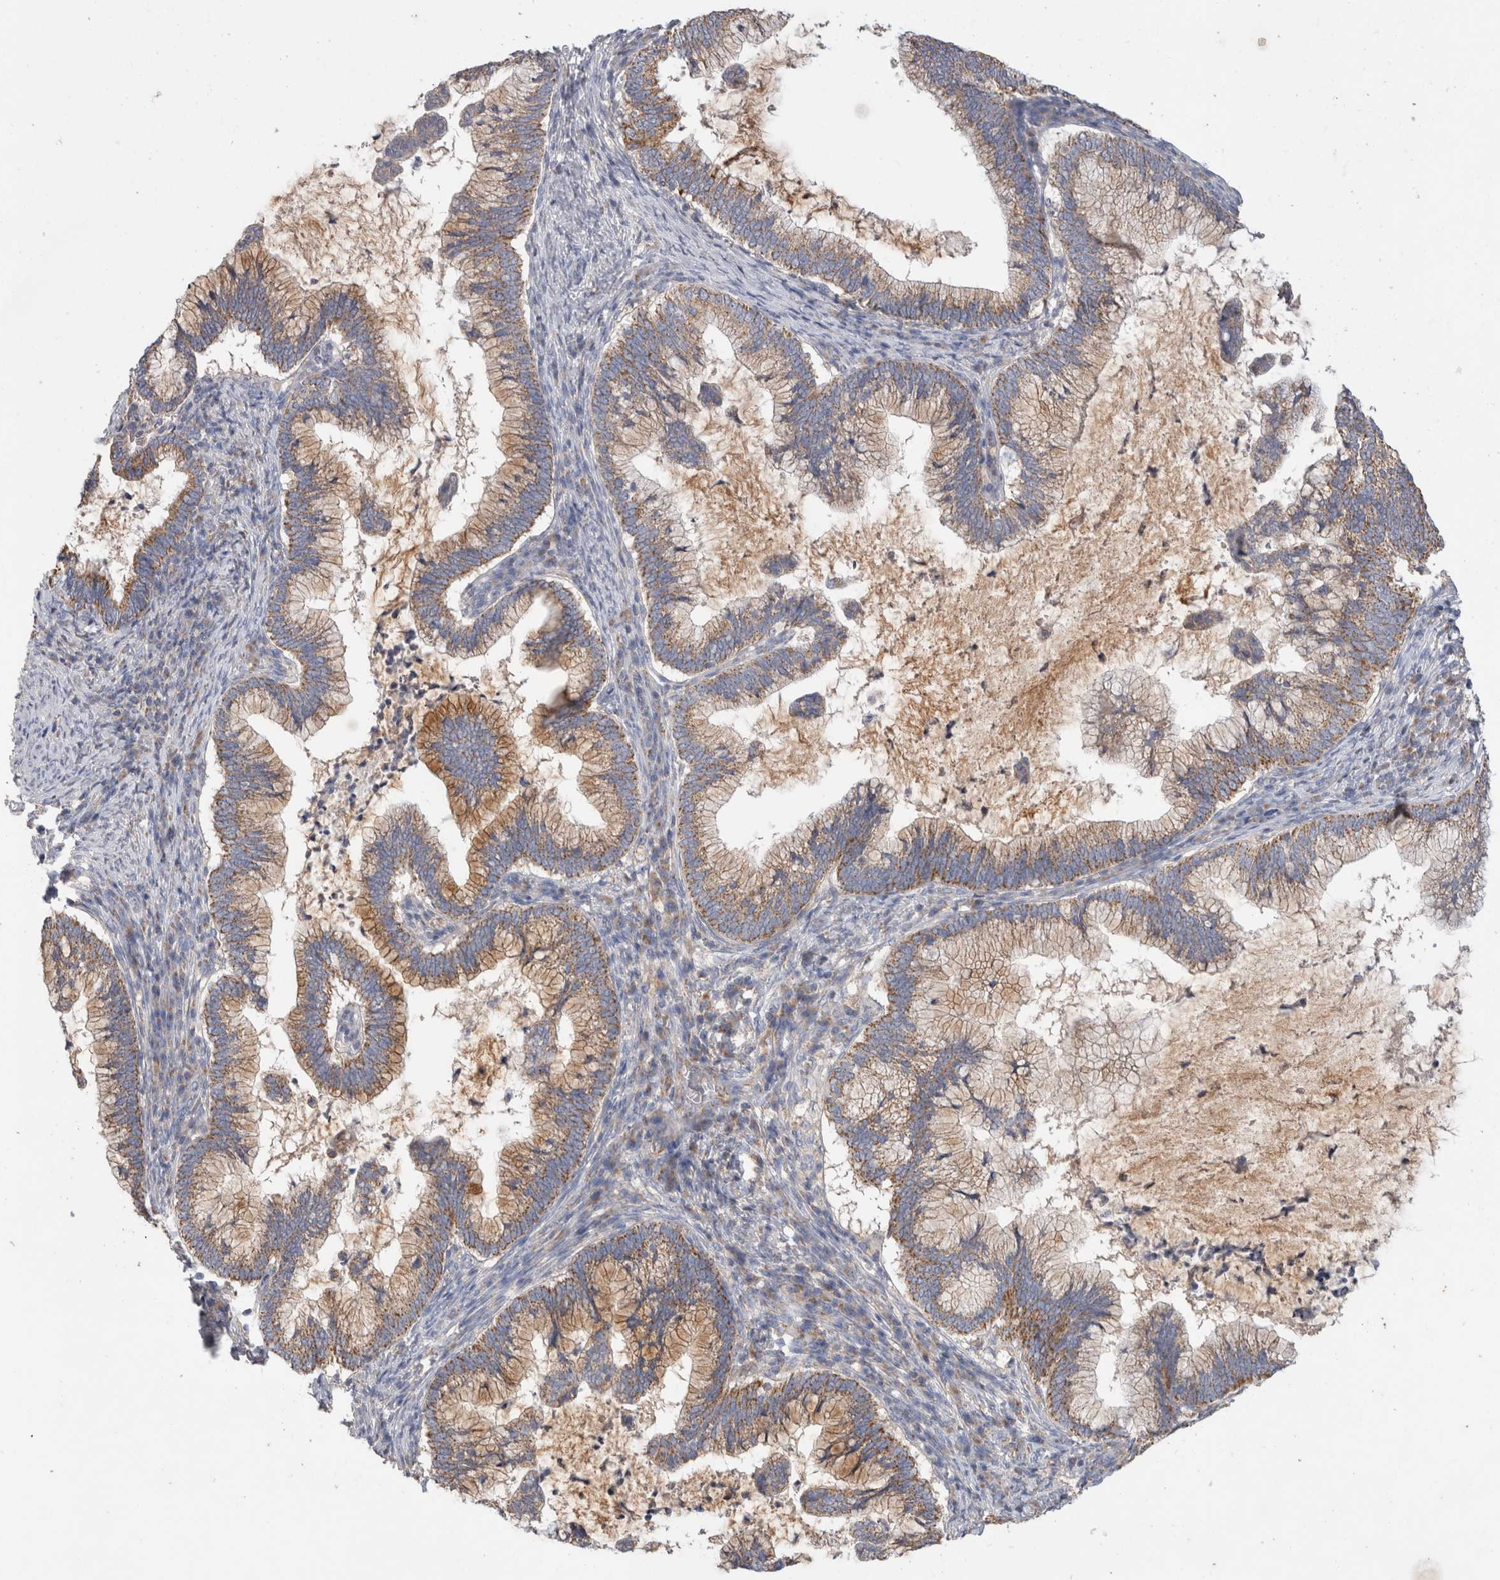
{"staining": {"intensity": "moderate", "quantity": ">75%", "location": "cytoplasmic/membranous"}, "tissue": "cervical cancer", "cell_type": "Tumor cells", "image_type": "cancer", "snomed": [{"axis": "morphology", "description": "Adenocarcinoma, NOS"}, {"axis": "topography", "description": "Cervix"}], "caption": "A brown stain shows moderate cytoplasmic/membranous positivity of a protein in cervical cancer tumor cells. (Stains: DAB (3,3'-diaminobenzidine) in brown, nuclei in blue, Microscopy: brightfield microscopy at high magnification).", "gene": "IARS2", "patient": {"sex": "female", "age": 36}}